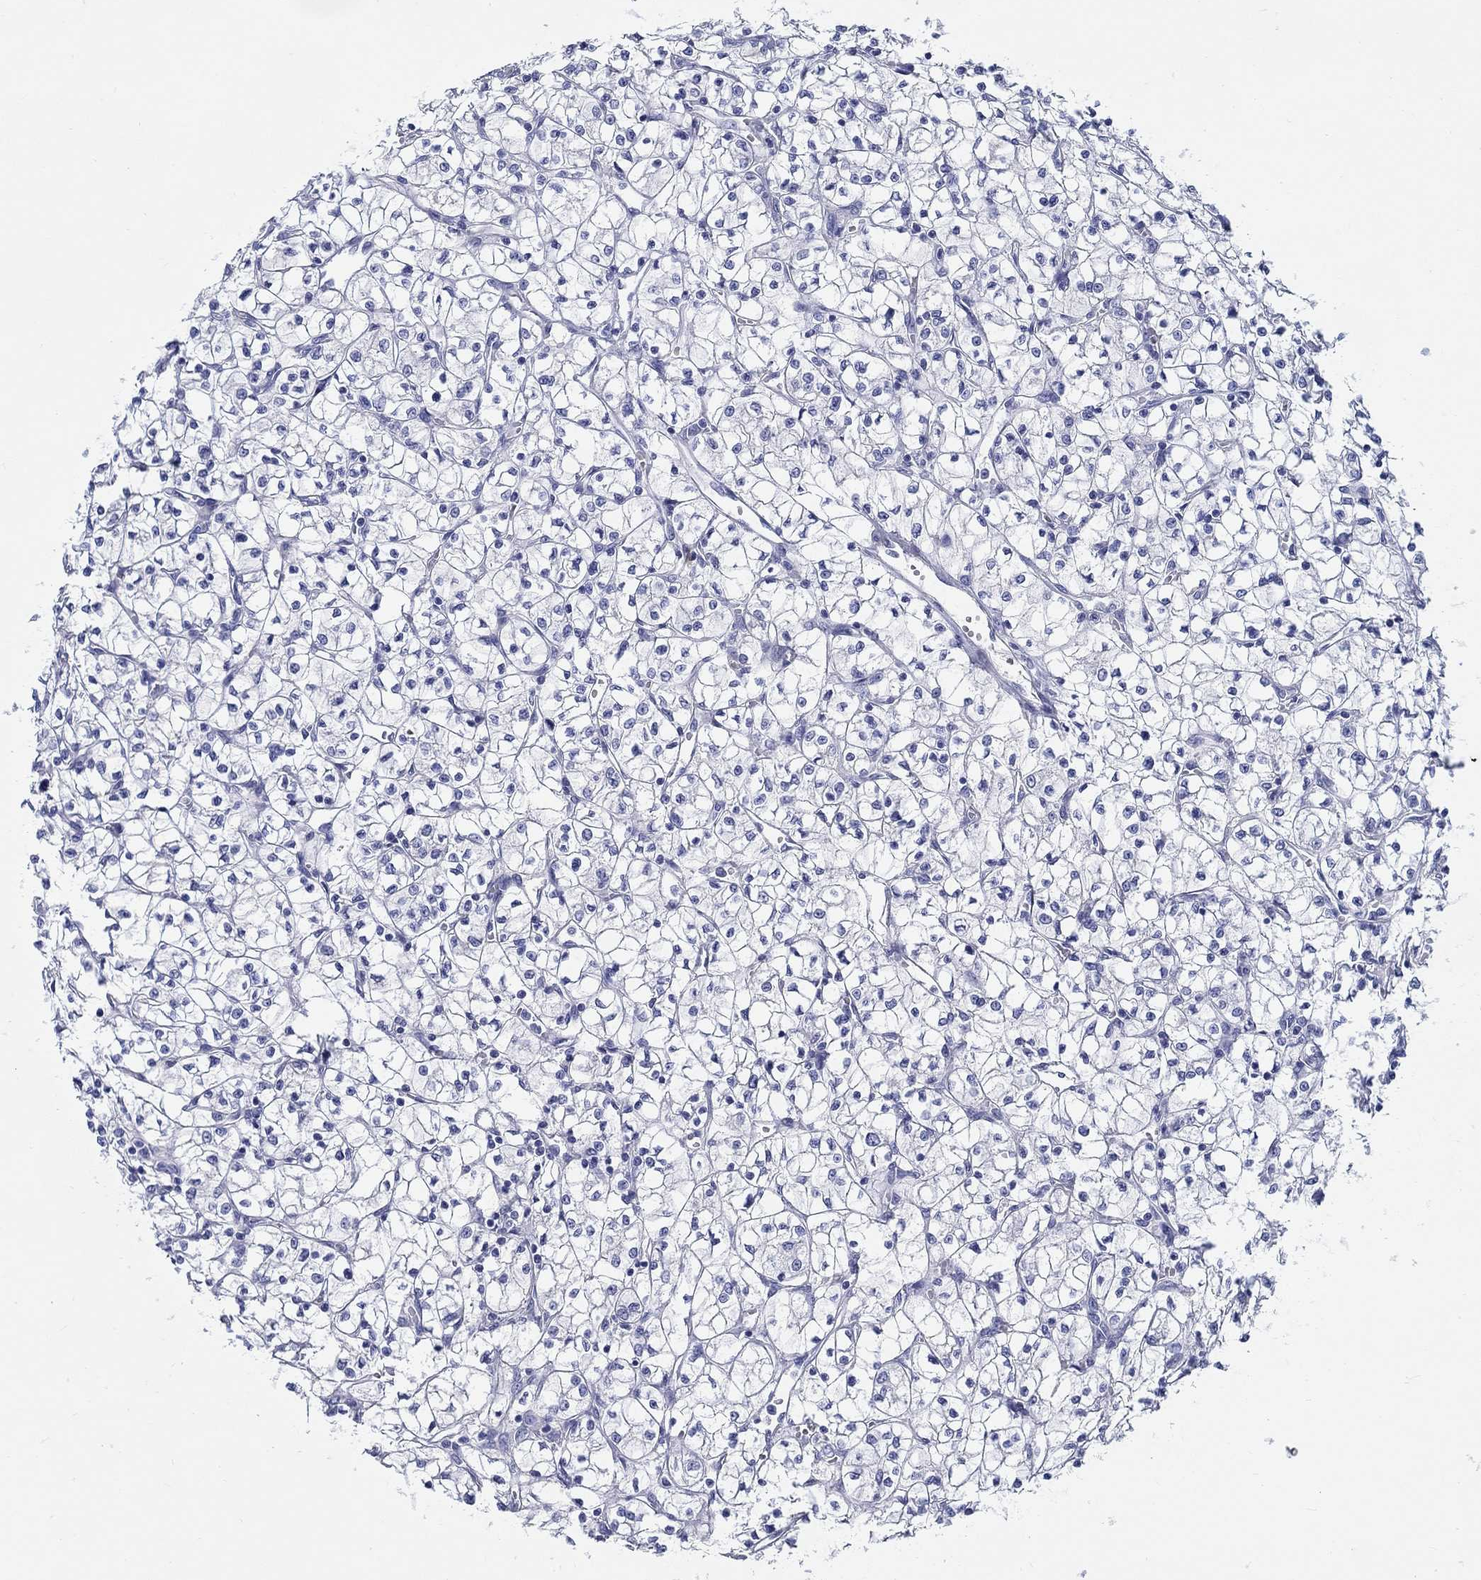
{"staining": {"intensity": "negative", "quantity": "none", "location": "none"}, "tissue": "renal cancer", "cell_type": "Tumor cells", "image_type": "cancer", "snomed": [{"axis": "morphology", "description": "Adenocarcinoma, NOS"}, {"axis": "topography", "description": "Kidney"}], "caption": "Photomicrograph shows no significant protein expression in tumor cells of adenocarcinoma (renal). Brightfield microscopy of immunohistochemistry (IHC) stained with DAB (brown) and hematoxylin (blue), captured at high magnification.", "gene": "CRYGS", "patient": {"sex": "female", "age": 64}}